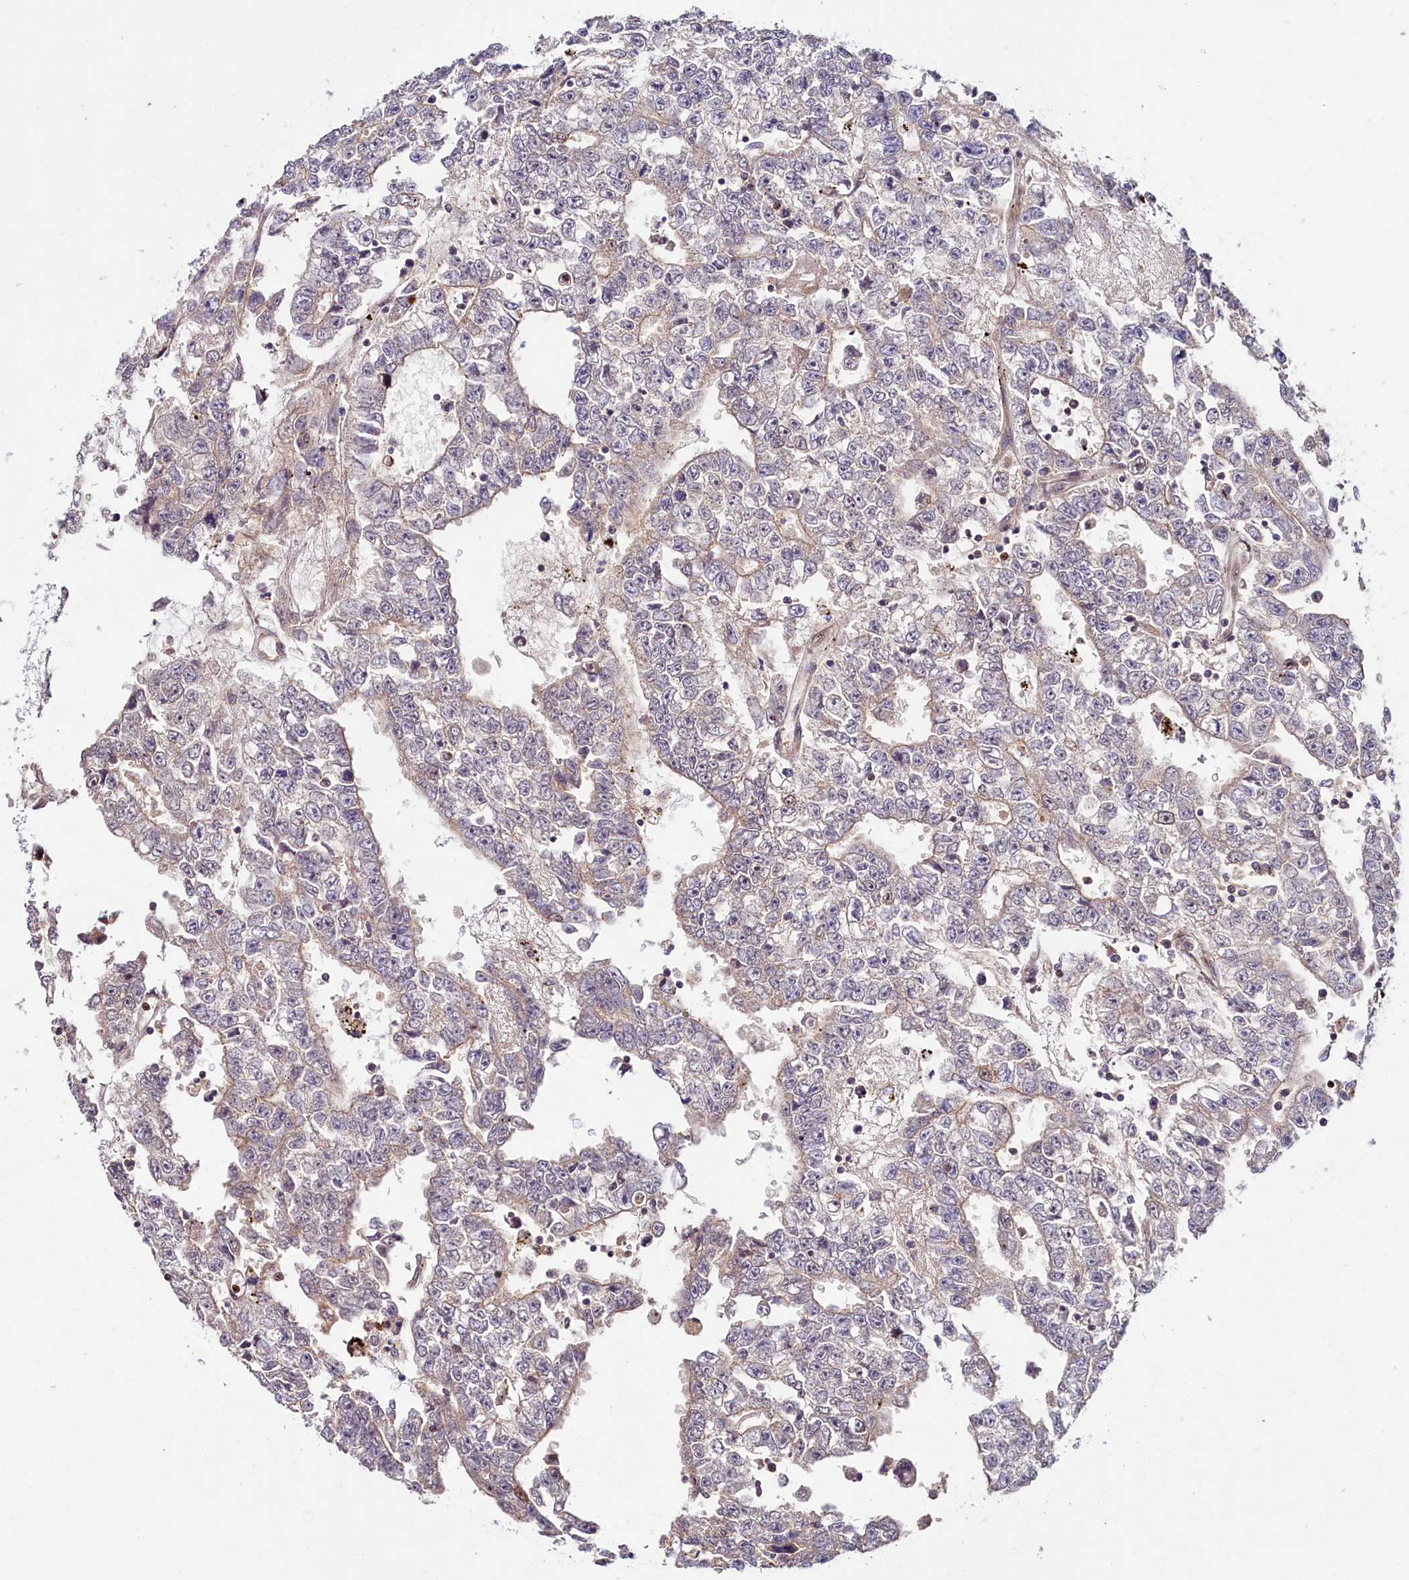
{"staining": {"intensity": "weak", "quantity": "<25%", "location": "cytoplasmic/membranous"}, "tissue": "testis cancer", "cell_type": "Tumor cells", "image_type": "cancer", "snomed": [{"axis": "morphology", "description": "Carcinoma, Embryonal, NOS"}, {"axis": "topography", "description": "Testis"}], "caption": "Immunohistochemistry photomicrograph of neoplastic tissue: human embryonal carcinoma (testis) stained with DAB exhibits no significant protein expression in tumor cells.", "gene": "TCOF1", "patient": {"sex": "male", "age": 25}}